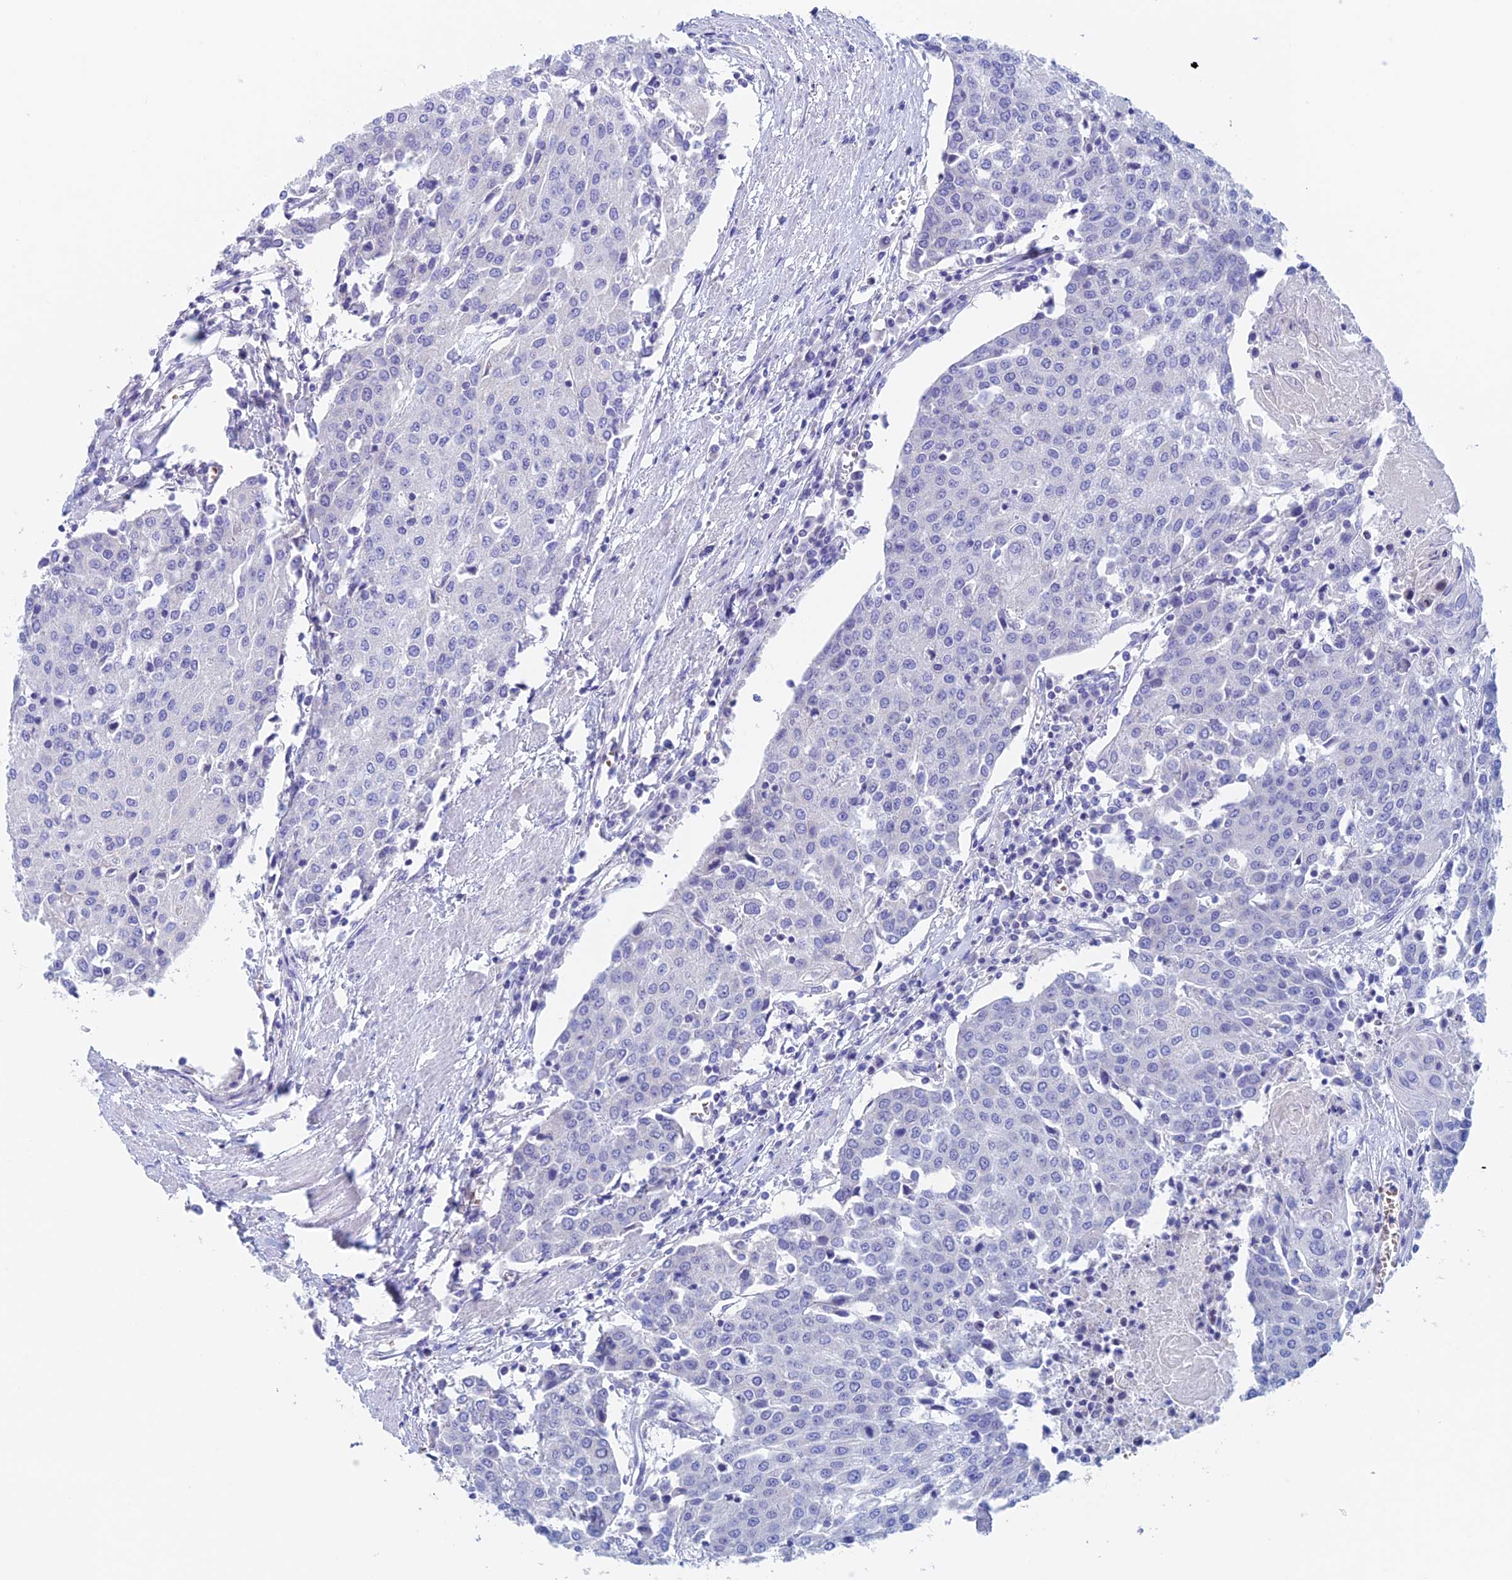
{"staining": {"intensity": "negative", "quantity": "none", "location": "none"}, "tissue": "urothelial cancer", "cell_type": "Tumor cells", "image_type": "cancer", "snomed": [{"axis": "morphology", "description": "Urothelial carcinoma, High grade"}, {"axis": "topography", "description": "Urinary bladder"}], "caption": "A photomicrograph of urothelial carcinoma (high-grade) stained for a protein shows no brown staining in tumor cells.", "gene": "PSMC3IP", "patient": {"sex": "female", "age": 85}}